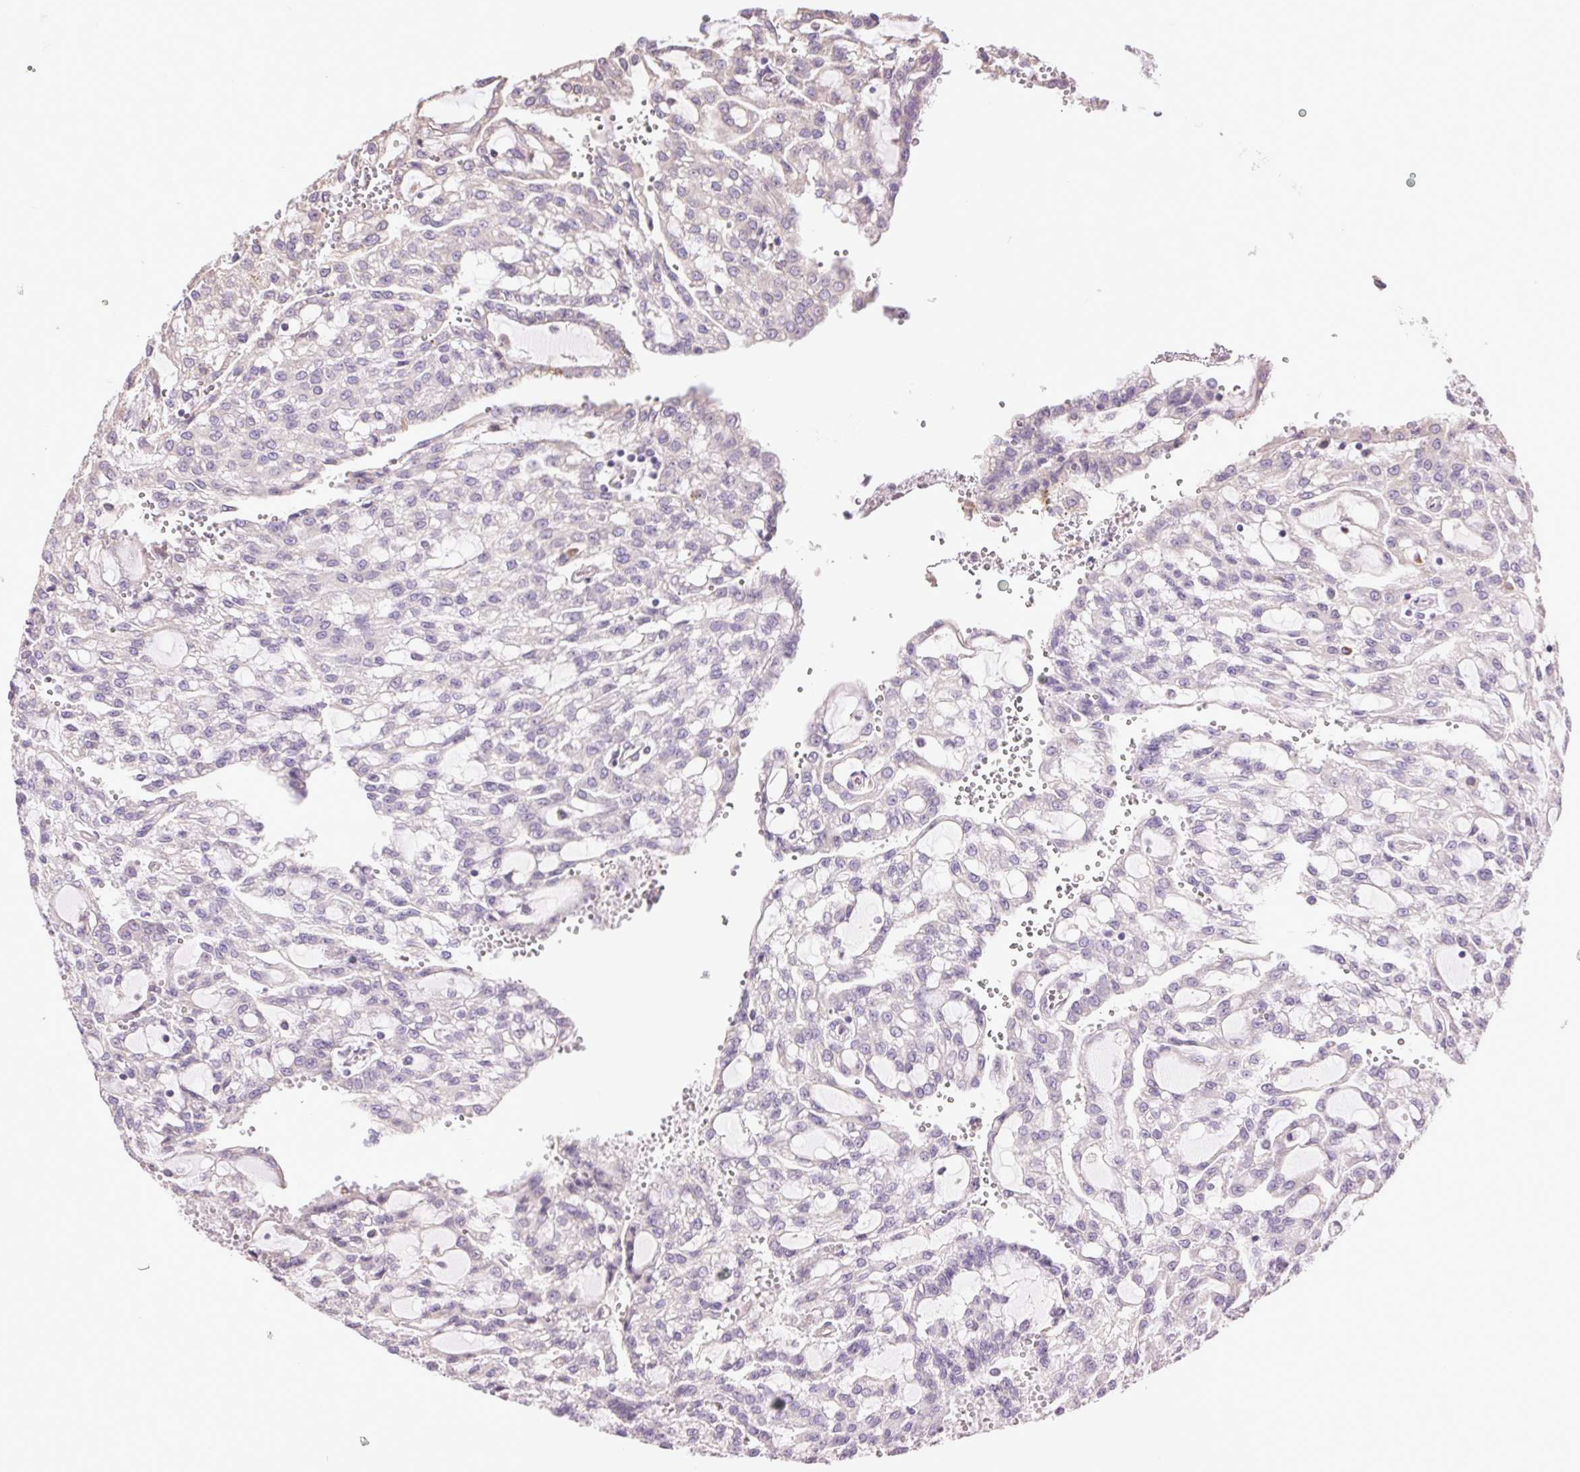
{"staining": {"intensity": "negative", "quantity": "none", "location": "none"}, "tissue": "renal cancer", "cell_type": "Tumor cells", "image_type": "cancer", "snomed": [{"axis": "morphology", "description": "Adenocarcinoma, NOS"}, {"axis": "topography", "description": "Kidney"}], "caption": "Renal cancer (adenocarcinoma) was stained to show a protein in brown. There is no significant expression in tumor cells. (DAB immunohistochemistry (IHC), high magnification).", "gene": "SNX31", "patient": {"sex": "male", "age": 63}}